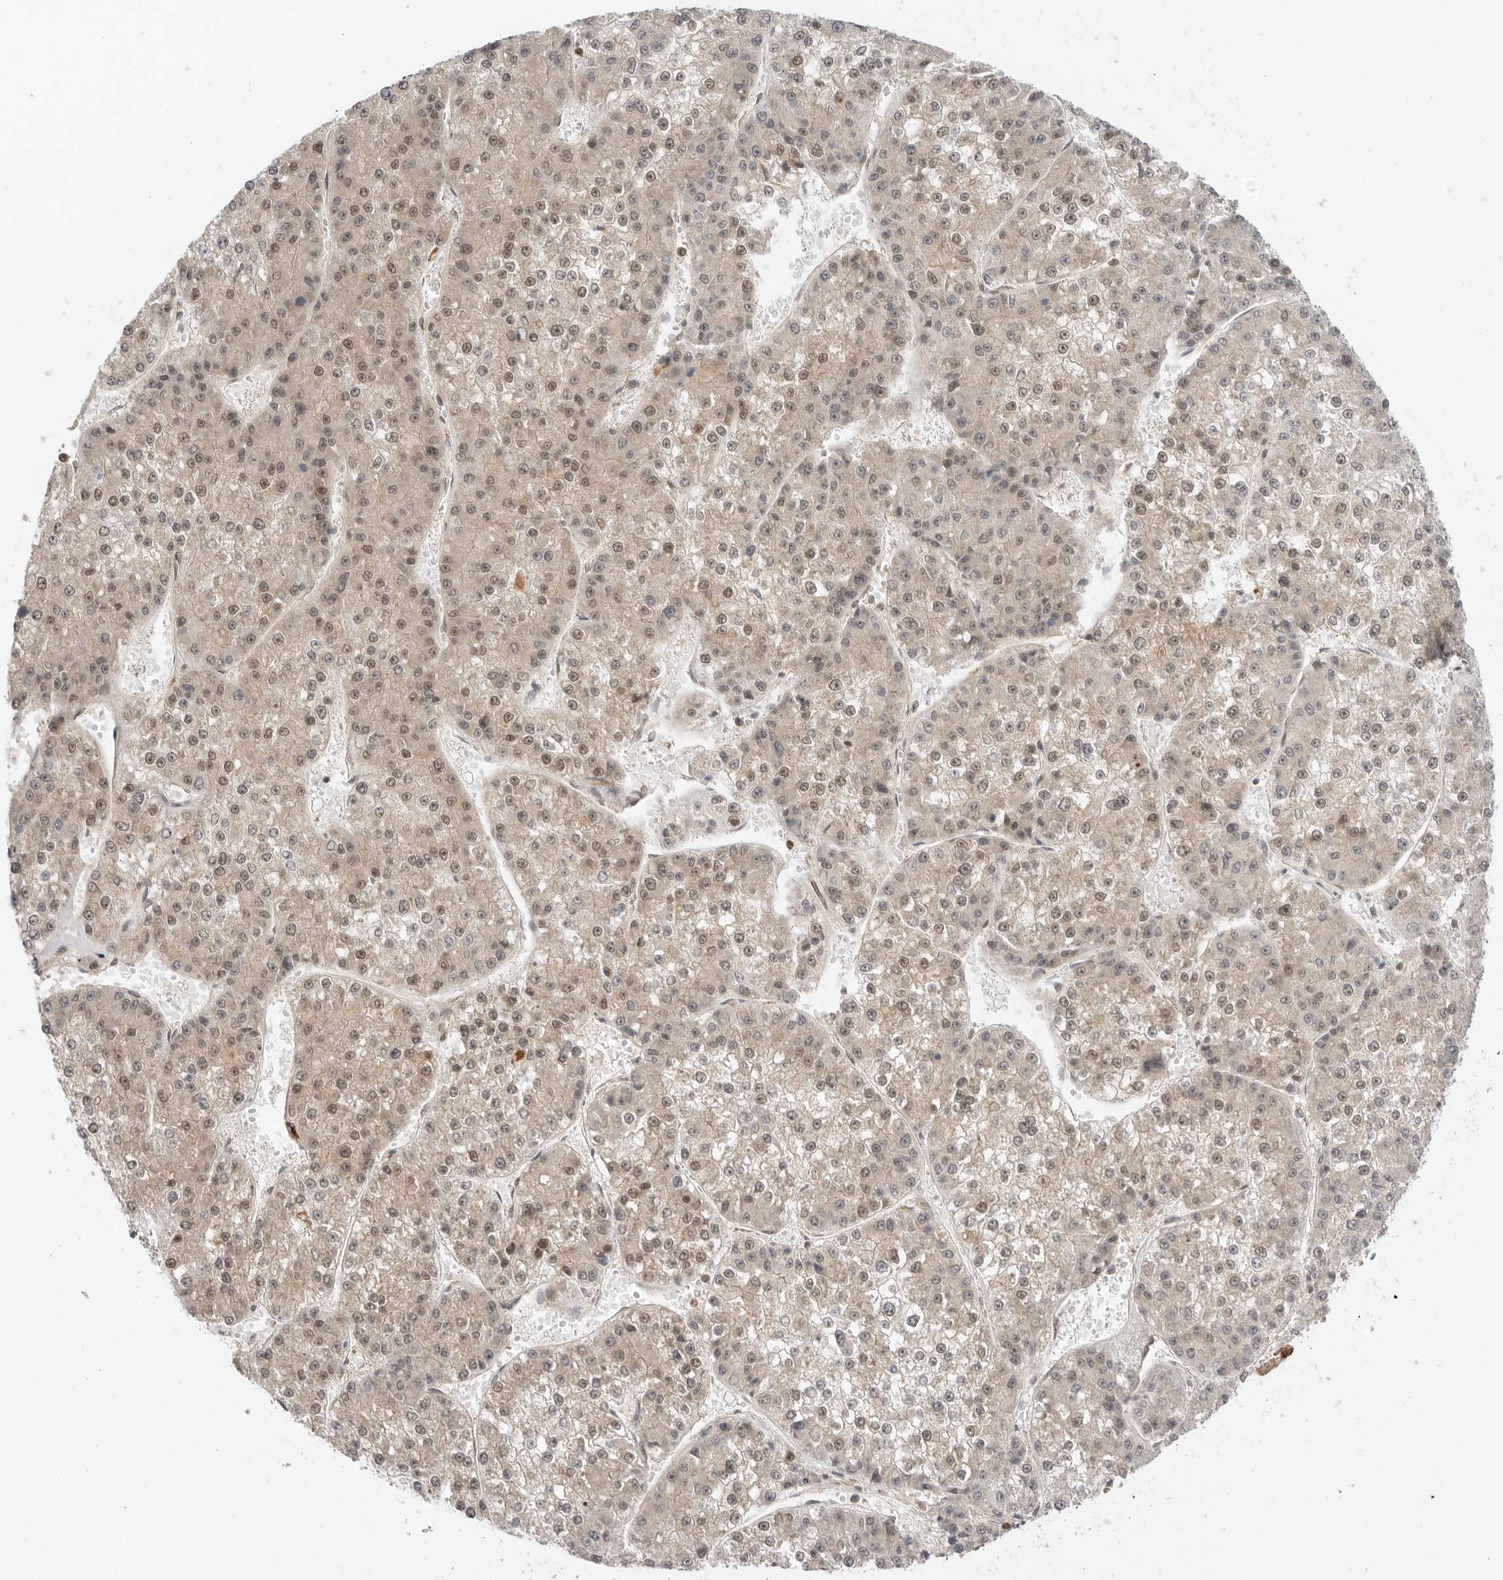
{"staining": {"intensity": "weak", "quantity": ">75%", "location": "nuclear"}, "tissue": "liver cancer", "cell_type": "Tumor cells", "image_type": "cancer", "snomed": [{"axis": "morphology", "description": "Carcinoma, Hepatocellular, NOS"}, {"axis": "topography", "description": "Liver"}], "caption": "Protein staining displays weak nuclear positivity in about >75% of tumor cells in liver cancer (hepatocellular carcinoma).", "gene": "DCAF8", "patient": {"sex": "female", "age": 73}}